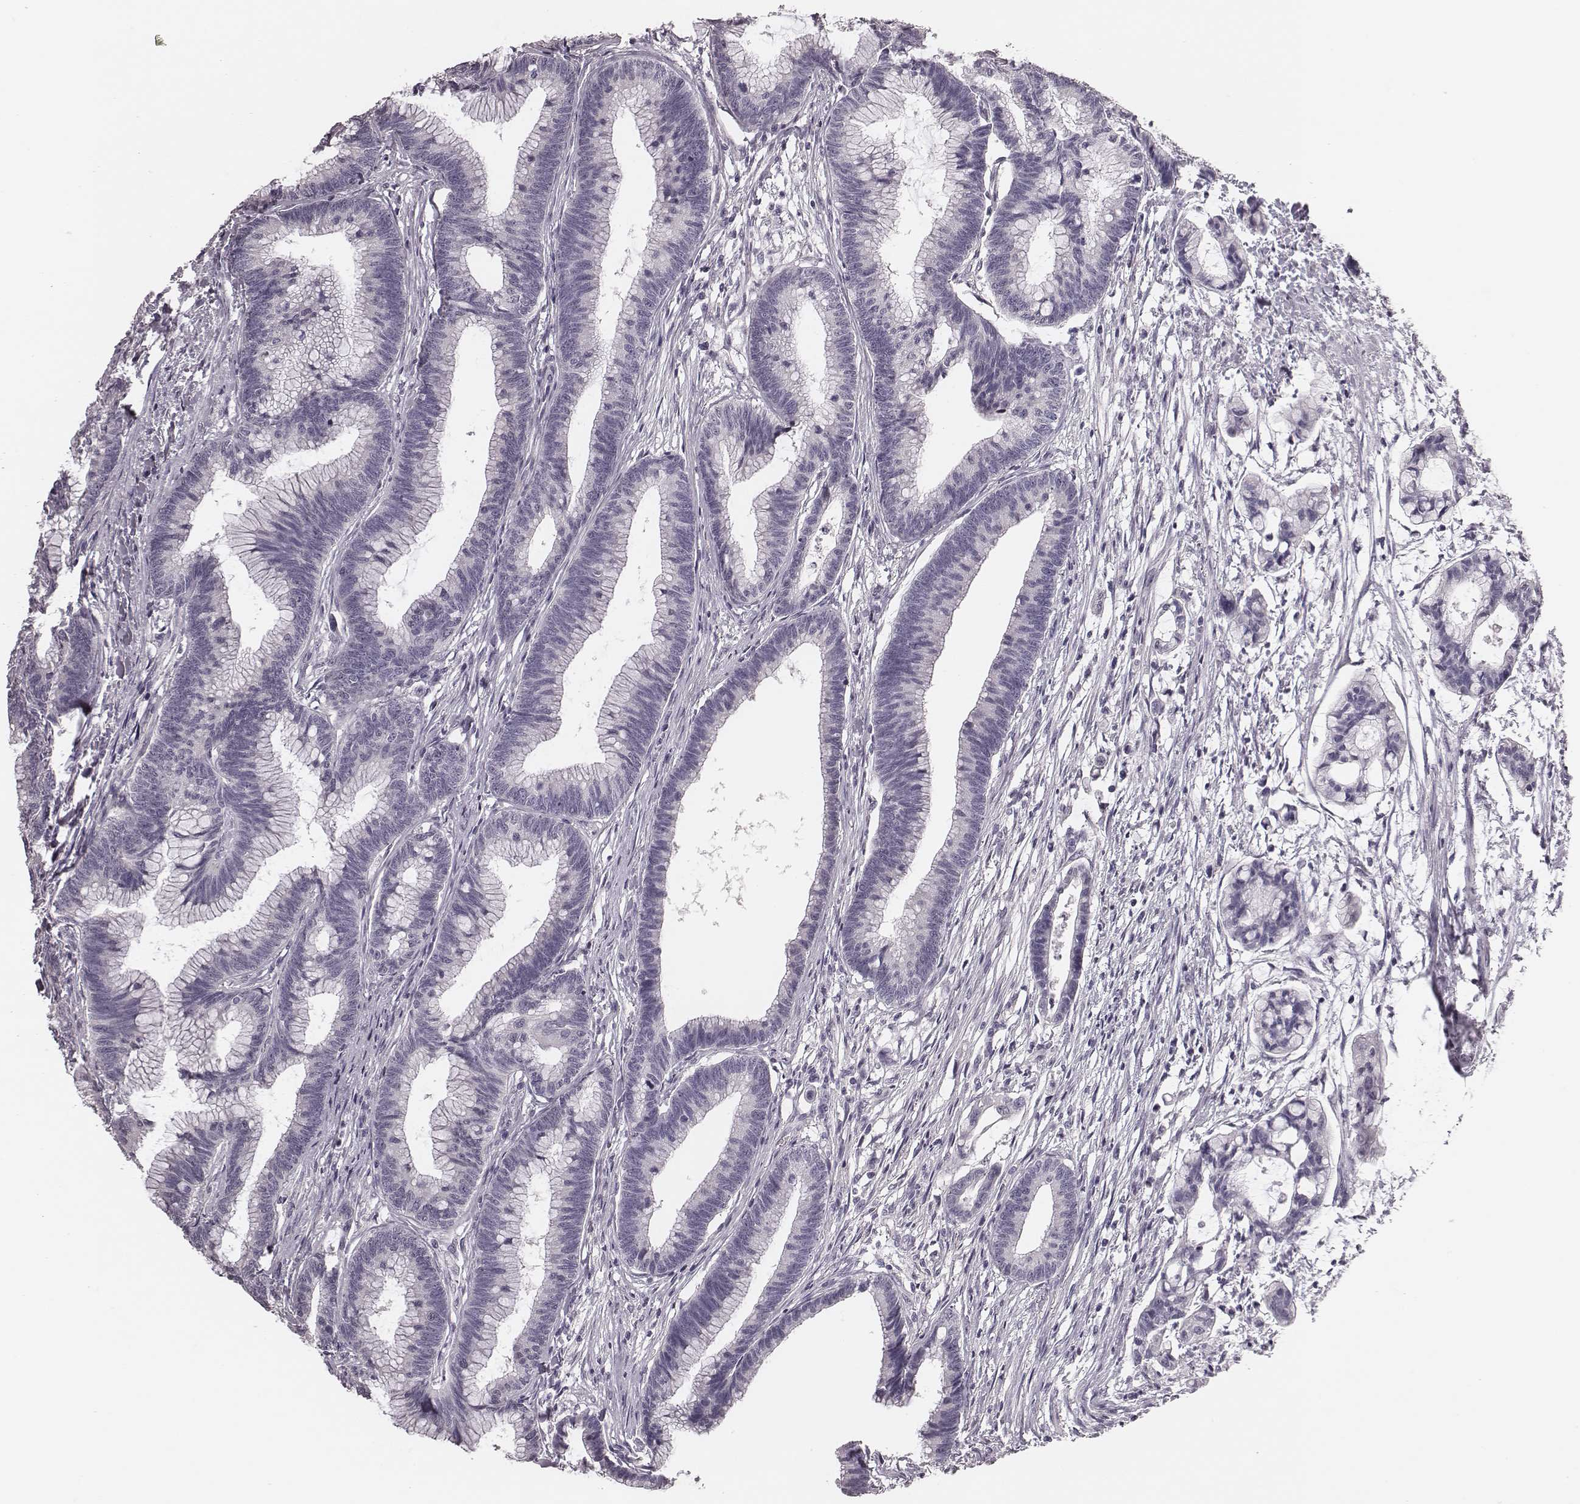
{"staining": {"intensity": "negative", "quantity": "none", "location": "none"}, "tissue": "colorectal cancer", "cell_type": "Tumor cells", "image_type": "cancer", "snomed": [{"axis": "morphology", "description": "Adenocarcinoma, NOS"}, {"axis": "topography", "description": "Colon"}], "caption": "Tumor cells show no significant protein staining in colorectal adenocarcinoma. The staining is performed using DAB (3,3'-diaminobenzidine) brown chromogen with nuclei counter-stained in using hematoxylin.", "gene": "CSHL1", "patient": {"sex": "female", "age": 78}}